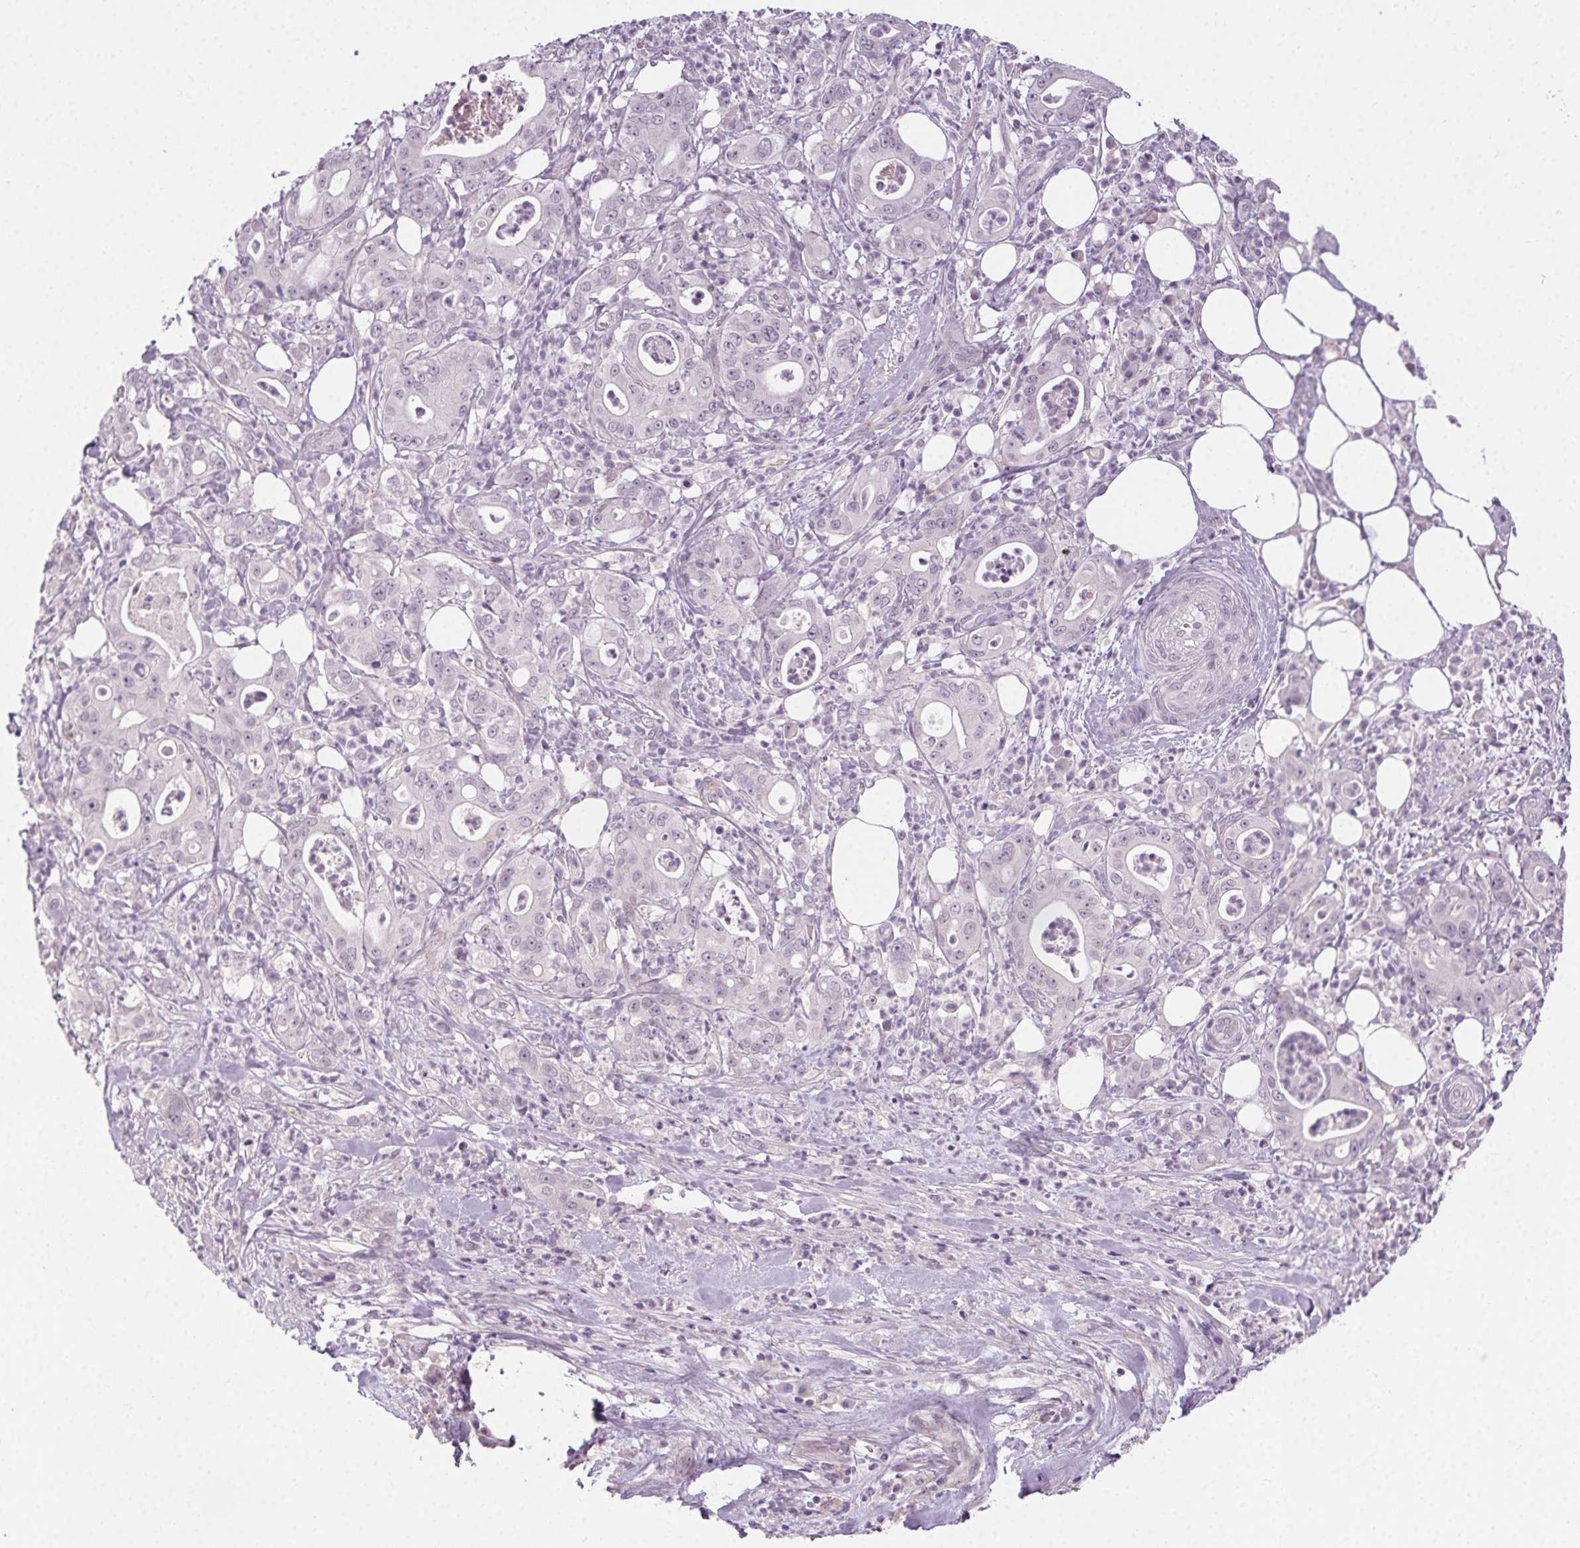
{"staining": {"intensity": "negative", "quantity": "none", "location": "none"}, "tissue": "pancreatic cancer", "cell_type": "Tumor cells", "image_type": "cancer", "snomed": [{"axis": "morphology", "description": "Adenocarcinoma, NOS"}, {"axis": "topography", "description": "Pancreas"}], "caption": "This is a photomicrograph of immunohistochemistry (IHC) staining of pancreatic cancer, which shows no positivity in tumor cells.", "gene": "FAM168A", "patient": {"sex": "male", "age": 71}}